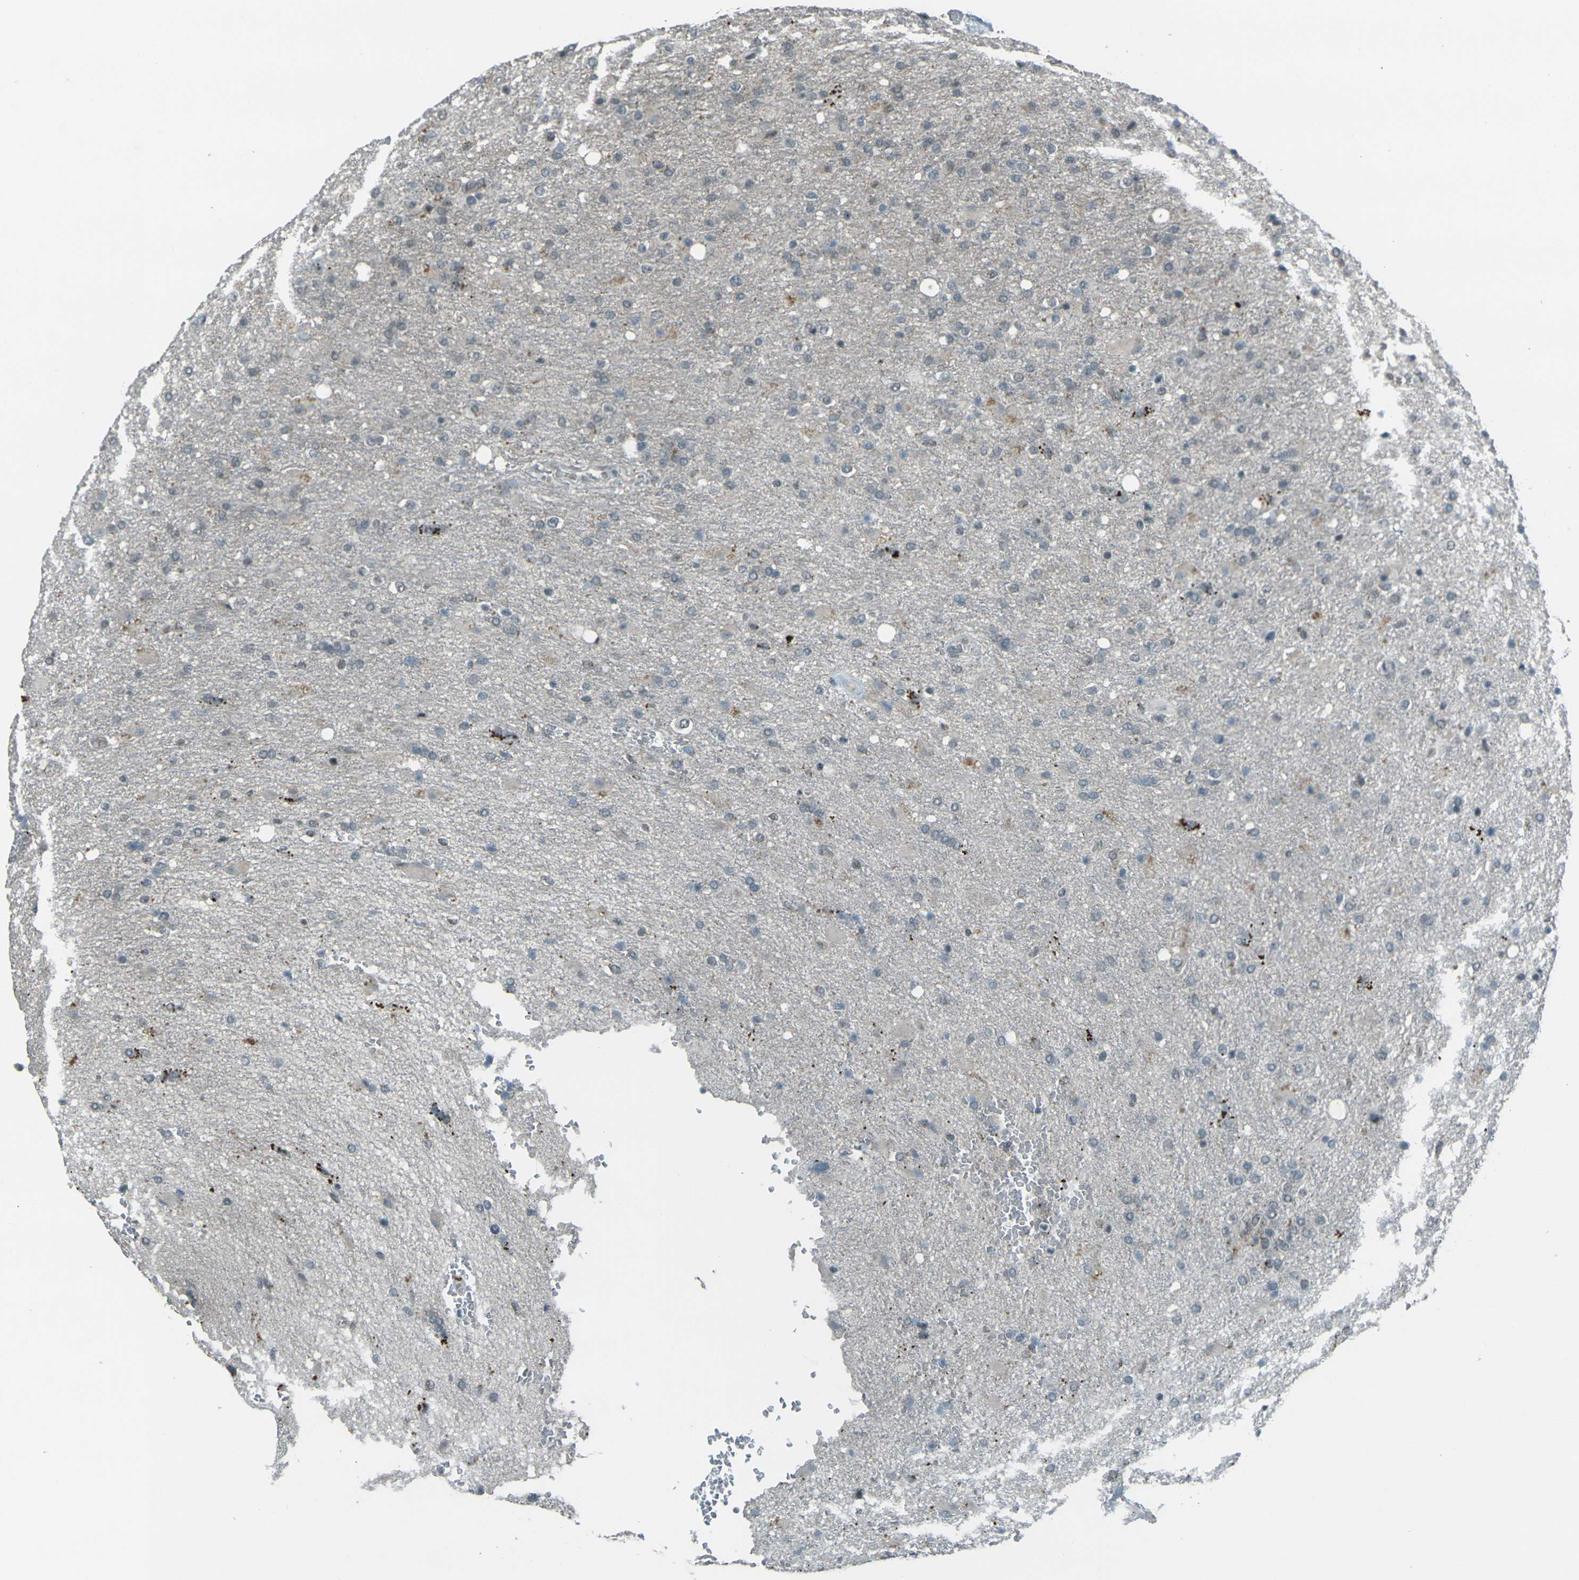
{"staining": {"intensity": "negative", "quantity": "none", "location": "none"}, "tissue": "glioma", "cell_type": "Tumor cells", "image_type": "cancer", "snomed": [{"axis": "morphology", "description": "Glioma, malignant, High grade"}, {"axis": "topography", "description": "Brain"}], "caption": "An image of malignant glioma (high-grade) stained for a protein exhibits no brown staining in tumor cells. (DAB immunohistochemistry (IHC) visualized using brightfield microscopy, high magnification).", "gene": "GPR19", "patient": {"sex": "male", "age": 71}}